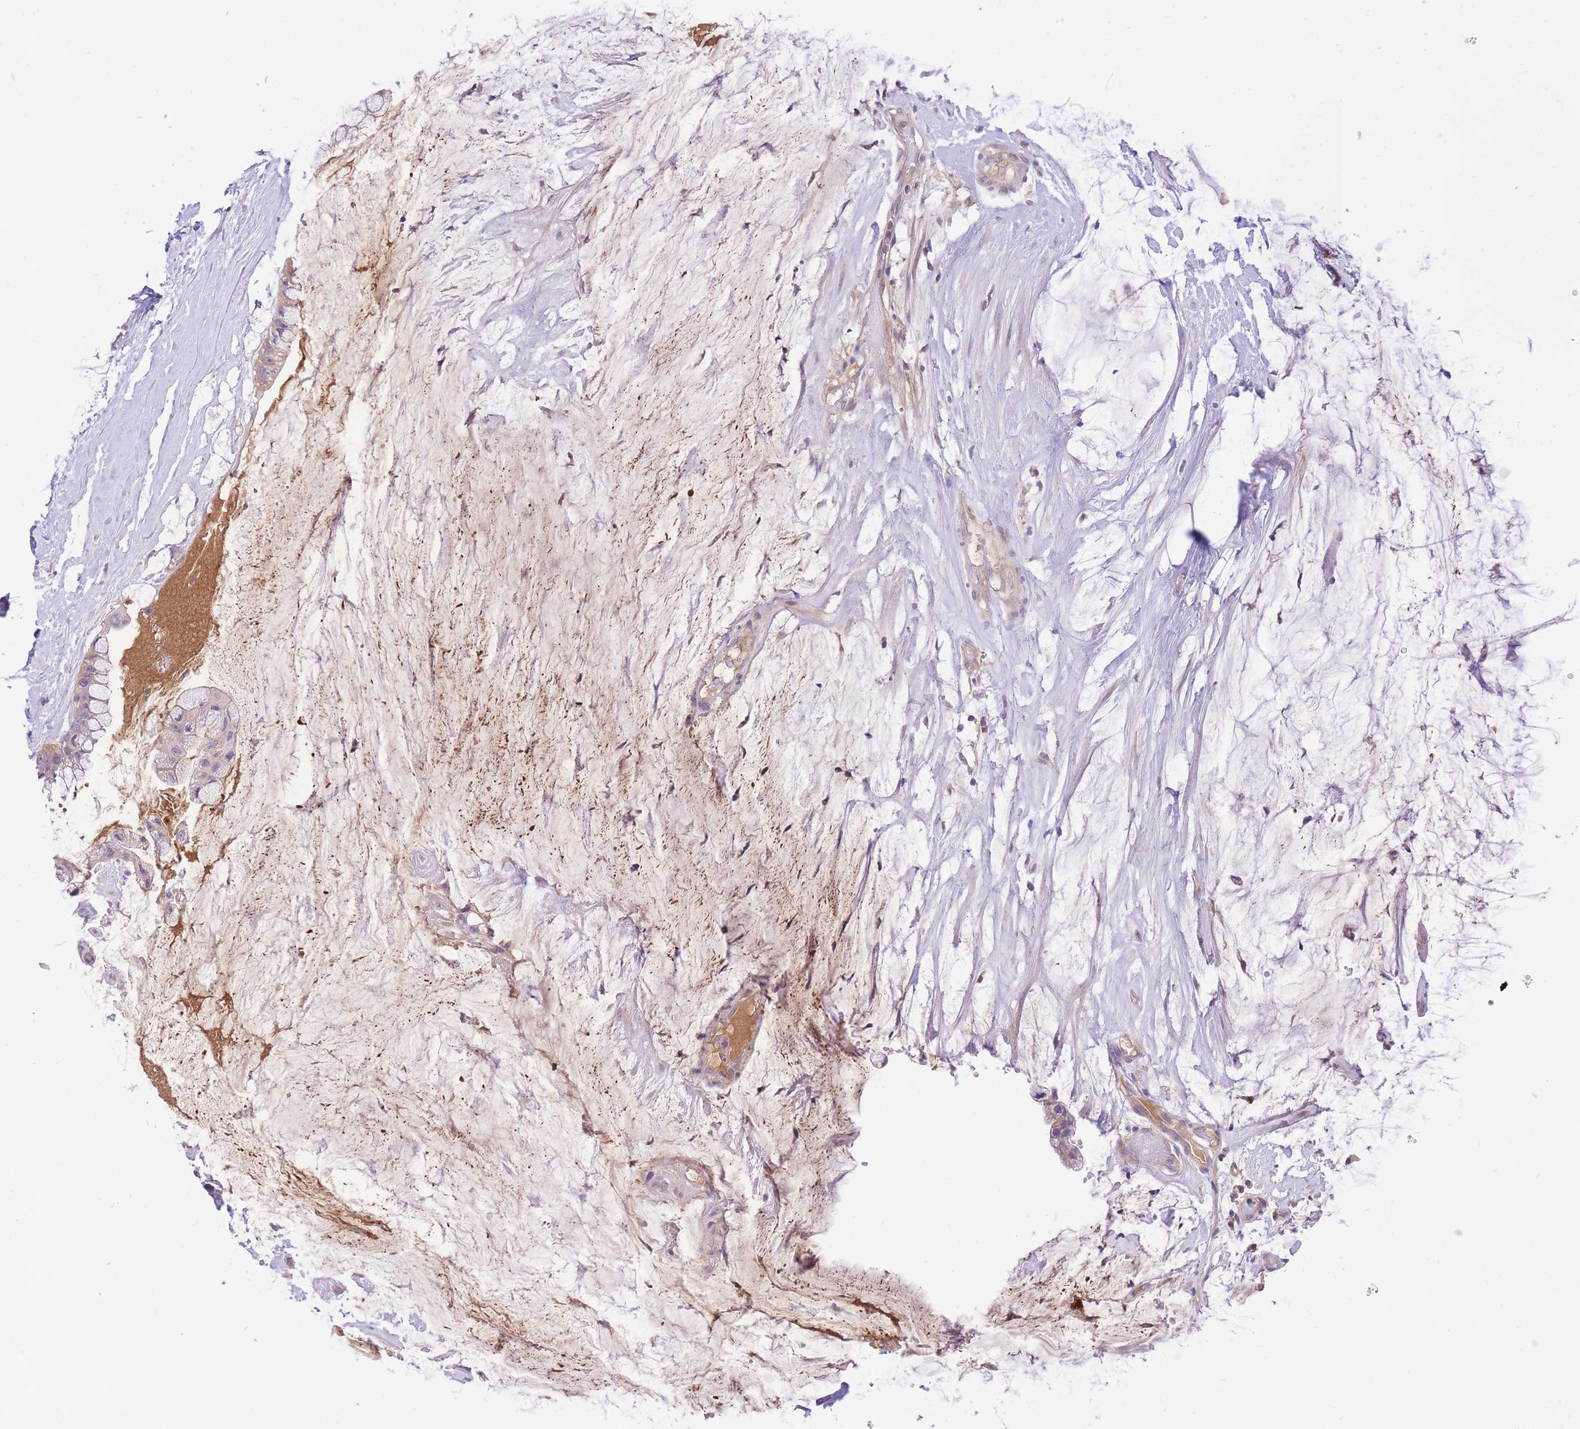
{"staining": {"intensity": "weak", "quantity": "<25%", "location": "cytoplasmic/membranous"}, "tissue": "ovarian cancer", "cell_type": "Tumor cells", "image_type": "cancer", "snomed": [{"axis": "morphology", "description": "Cystadenocarcinoma, mucinous, NOS"}, {"axis": "topography", "description": "Ovary"}], "caption": "Photomicrograph shows no significant protein expression in tumor cells of ovarian cancer (mucinous cystadenocarcinoma). (Brightfield microscopy of DAB IHC at high magnification).", "gene": "LIPH", "patient": {"sex": "female", "age": 39}}